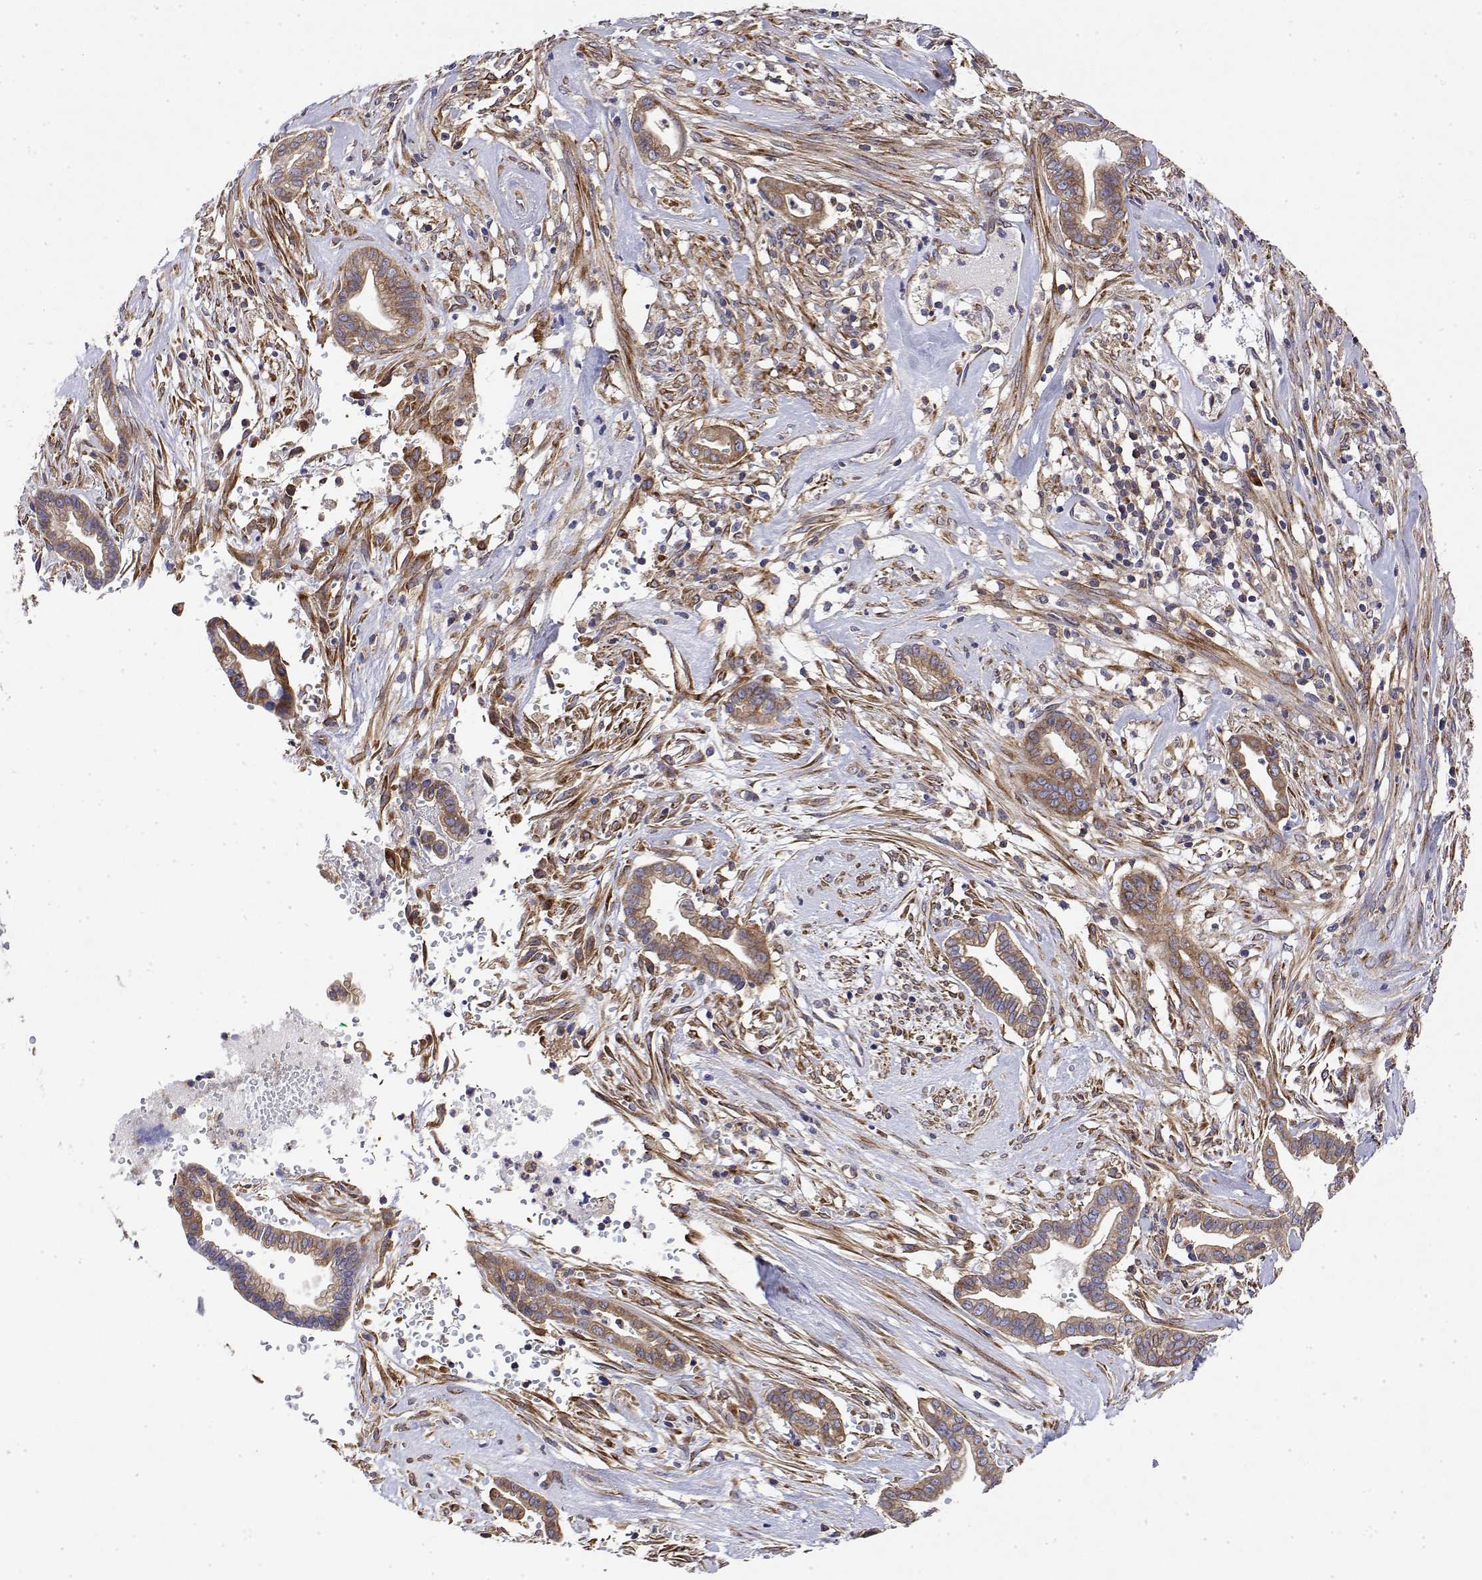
{"staining": {"intensity": "moderate", "quantity": ">75%", "location": "cytoplasmic/membranous"}, "tissue": "cervical cancer", "cell_type": "Tumor cells", "image_type": "cancer", "snomed": [{"axis": "morphology", "description": "Adenocarcinoma, NOS"}, {"axis": "topography", "description": "Cervix"}], "caption": "Immunohistochemical staining of cervical cancer (adenocarcinoma) reveals moderate cytoplasmic/membranous protein staining in about >75% of tumor cells.", "gene": "EEF1G", "patient": {"sex": "female", "age": 62}}